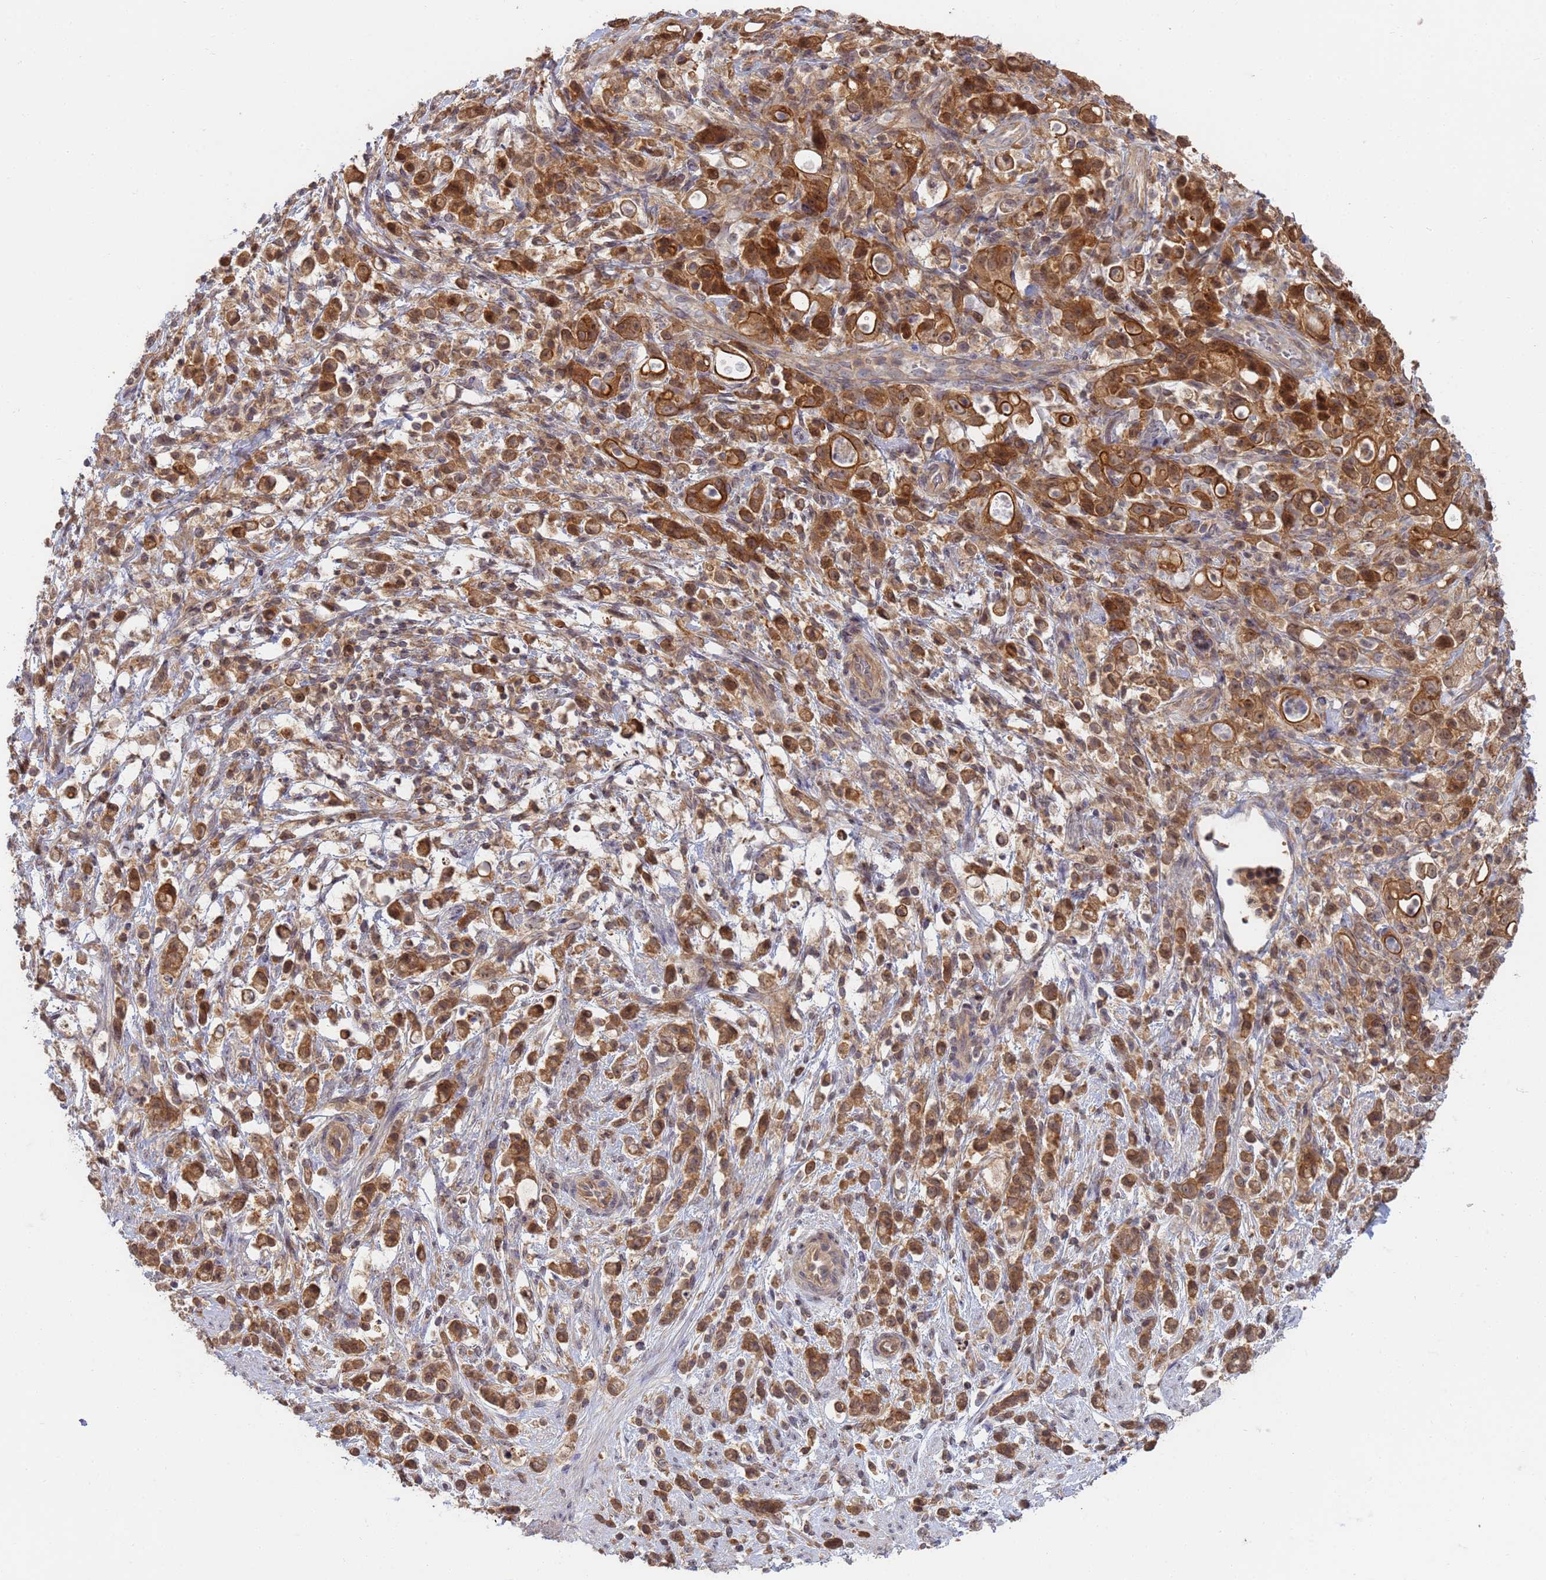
{"staining": {"intensity": "moderate", "quantity": ">75%", "location": "cytoplasmic/membranous,nuclear"}, "tissue": "stomach cancer", "cell_type": "Tumor cells", "image_type": "cancer", "snomed": [{"axis": "morphology", "description": "Adenocarcinoma, NOS"}, {"axis": "topography", "description": "Stomach"}], "caption": "Immunohistochemical staining of stomach cancer (adenocarcinoma) reveals moderate cytoplasmic/membranous and nuclear protein staining in approximately >75% of tumor cells. Using DAB (3,3'-diaminobenzidine) (brown) and hematoxylin (blue) stains, captured at high magnification using brightfield microscopy.", "gene": "SHARPIN", "patient": {"sex": "female", "age": 60}}